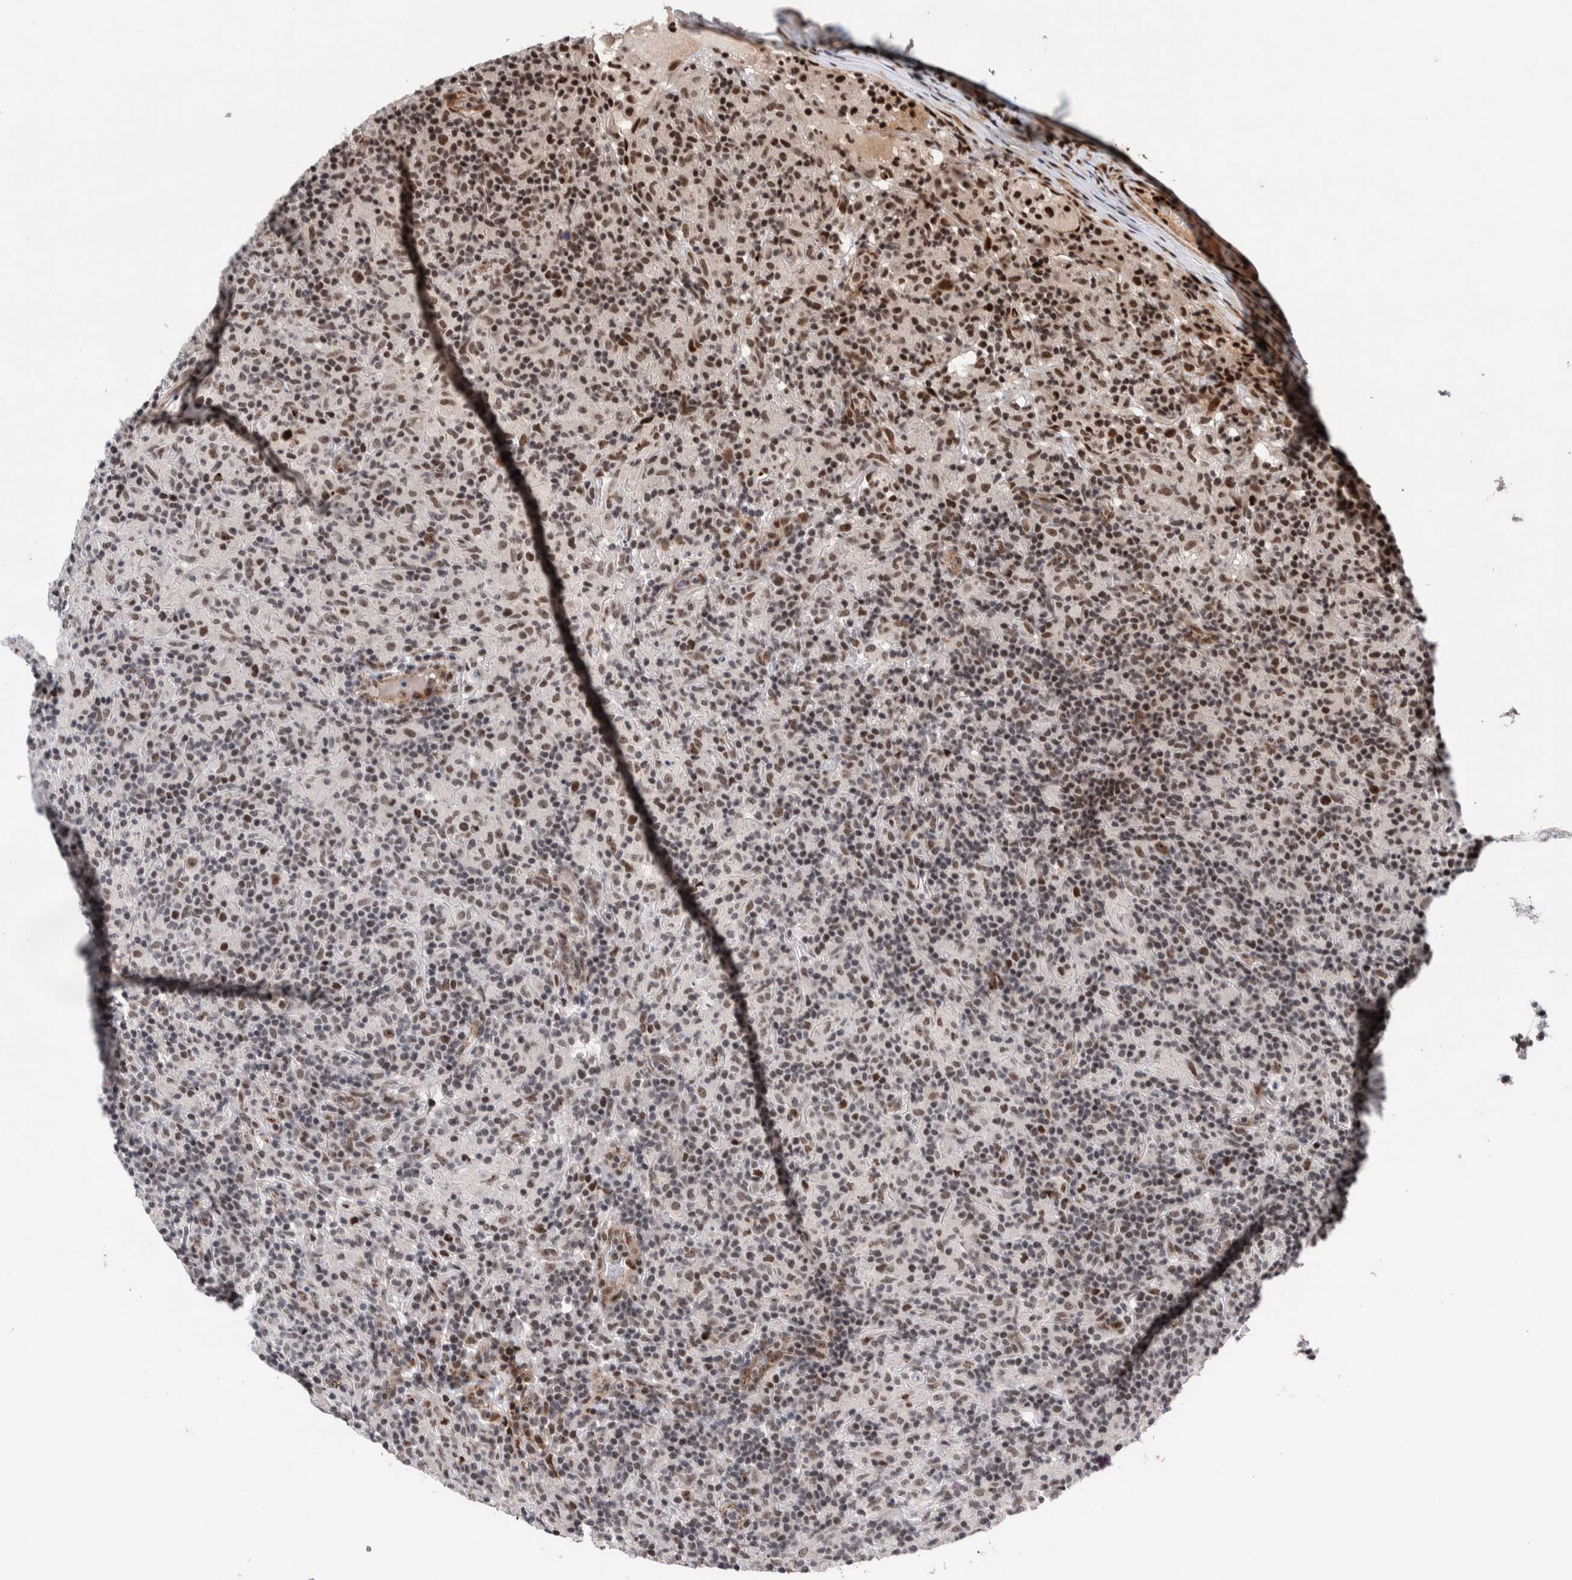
{"staining": {"intensity": "moderate", "quantity": ">75%", "location": "nuclear"}, "tissue": "lymphoma", "cell_type": "Tumor cells", "image_type": "cancer", "snomed": [{"axis": "morphology", "description": "Hodgkin's disease, NOS"}, {"axis": "topography", "description": "Lymph node"}], "caption": "The image exhibits staining of lymphoma, revealing moderate nuclear protein positivity (brown color) within tumor cells.", "gene": "CHD4", "patient": {"sex": "male", "age": 70}}